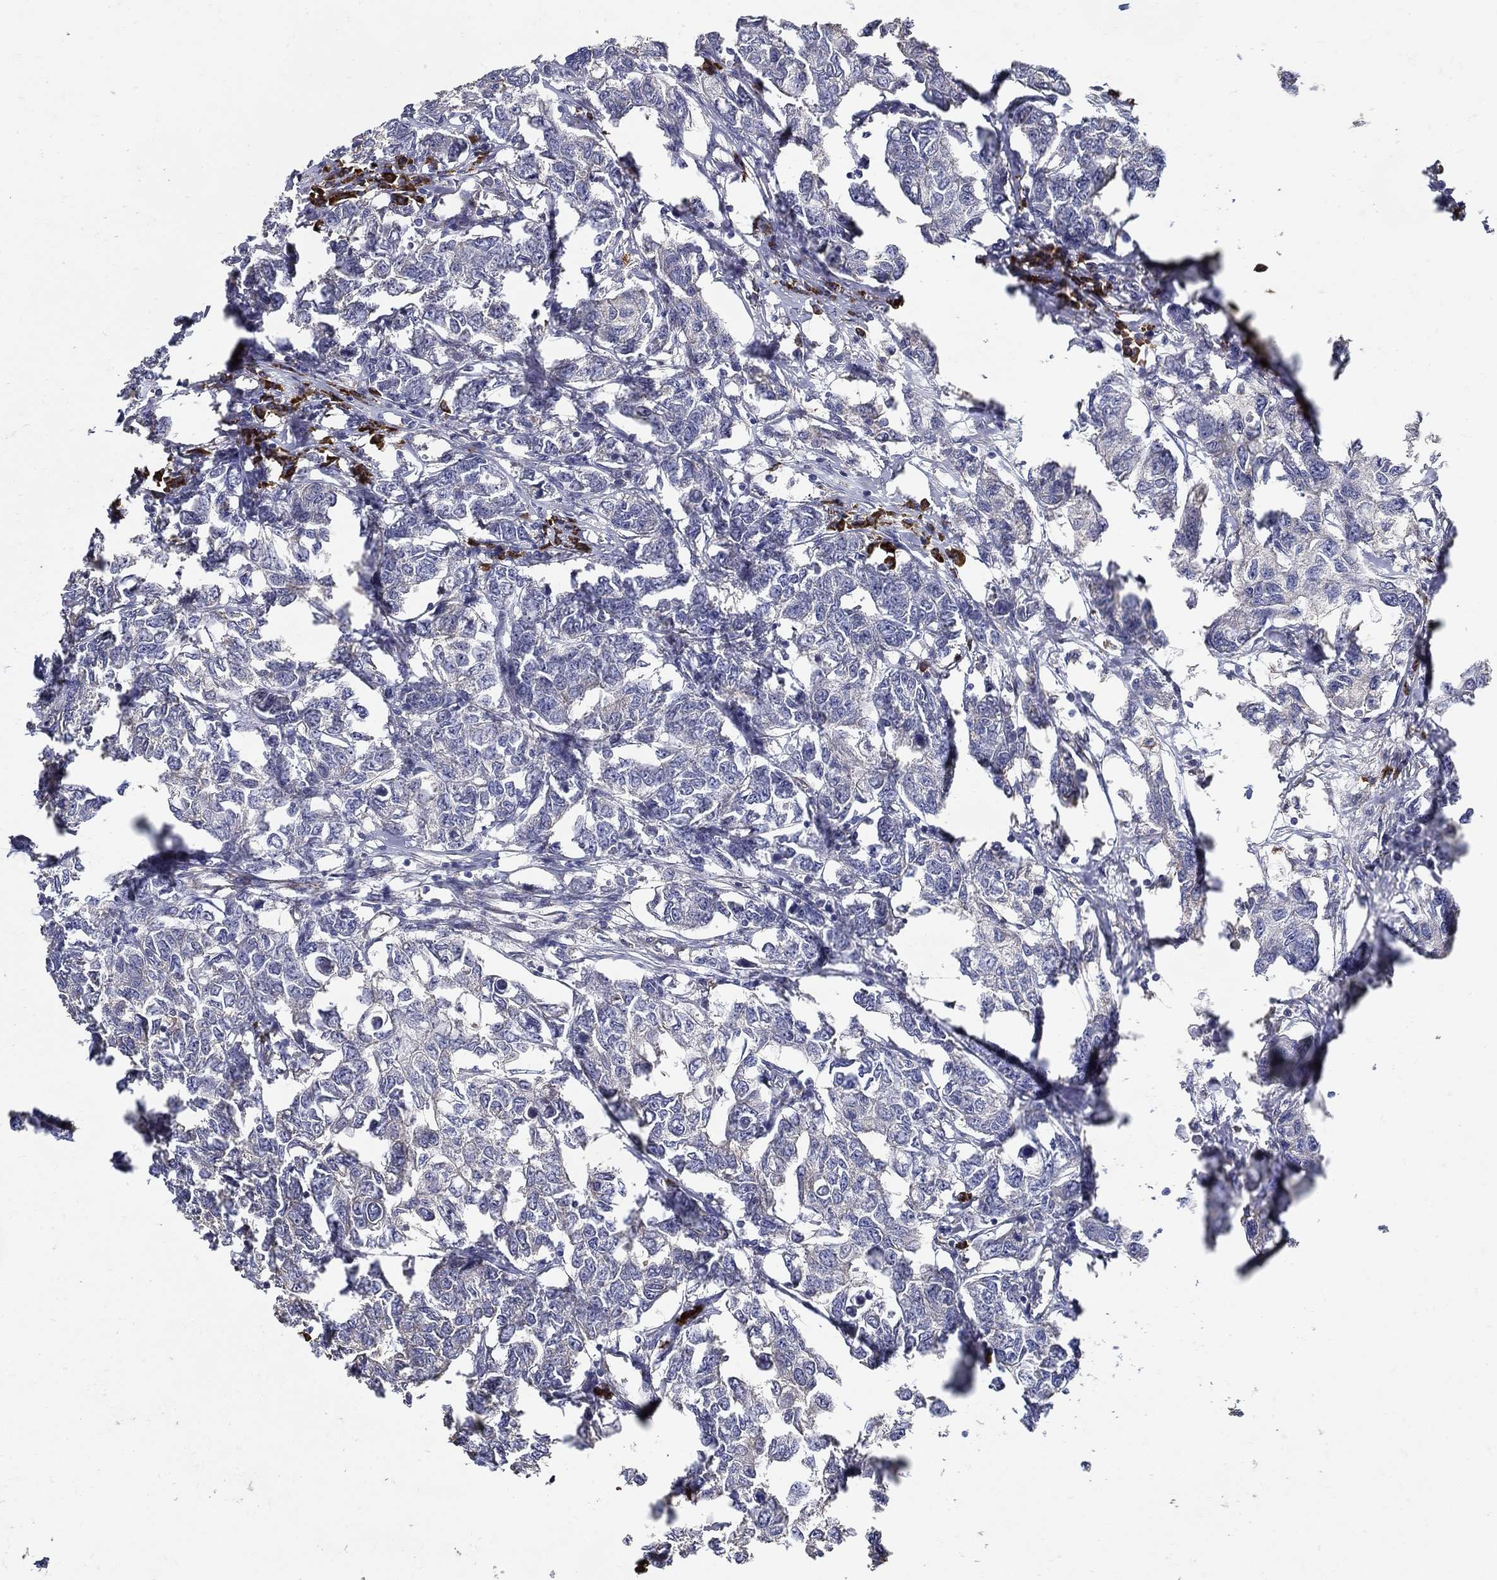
{"staining": {"intensity": "weak", "quantity": "25%-75%", "location": "cytoplasmic/membranous"}, "tissue": "breast cancer", "cell_type": "Tumor cells", "image_type": "cancer", "snomed": [{"axis": "morphology", "description": "Duct carcinoma"}, {"axis": "topography", "description": "Breast"}], "caption": "Immunohistochemistry of human breast invasive ductal carcinoma demonstrates low levels of weak cytoplasmic/membranous positivity in about 25%-75% of tumor cells. The protein of interest is stained brown, and the nuclei are stained in blue (DAB IHC with brightfield microscopy, high magnification).", "gene": "EMILIN3", "patient": {"sex": "female", "age": 88}}